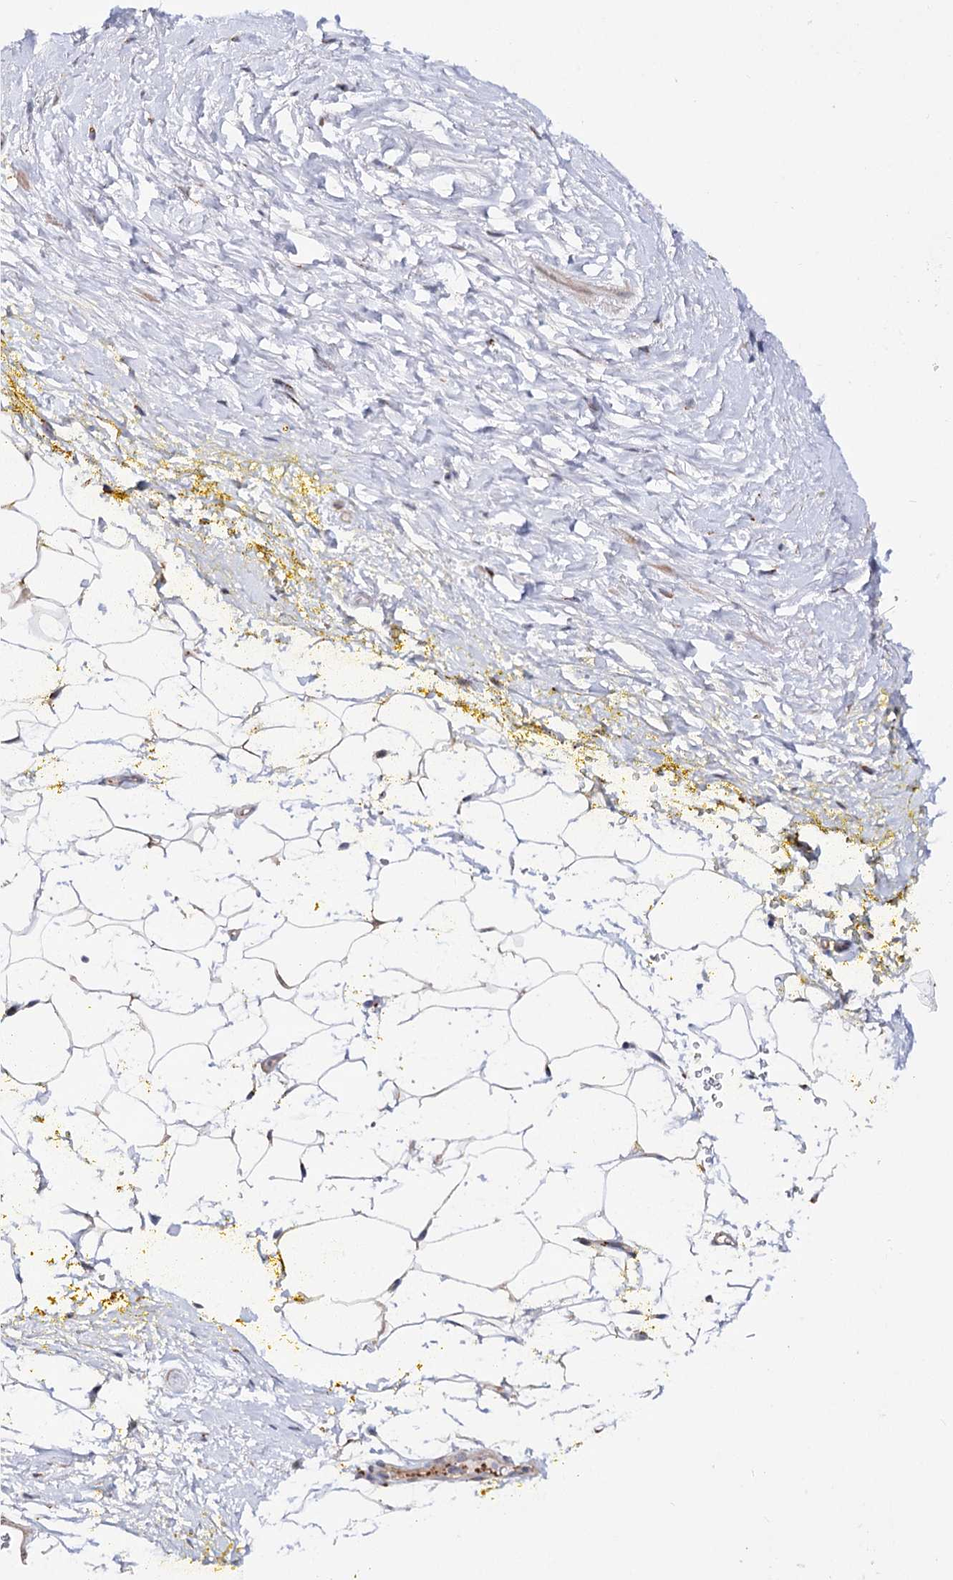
{"staining": {"intensity": "weak", "quantity": "25%-75%", "location": "cytoplasmic/membranous"}, "tissue": "adipose tissue", "cell_type": "Adipocytes", "image_type": "normal", "snomed": [{"axis": "morphology", "description": "Normal tissue, NOS"}, {"axis": "morphology", "description": "Adenocarcinoma, Low grade"}, {"axis": "topography", "description": "Prostate"}, {"axis": "topography", "description": "Peripheral nerve tissue"}], "caption": "Immunohistochemistry micrograph of unremarkable human adipose tissue stained for a protein (brown), which exhibits low levels of weak cytoplasmic/membranous staining in approximately 25%-75% of adipocytes.", "gene": "C11orf96", "patient": {"sex": "male", "age": 63}}